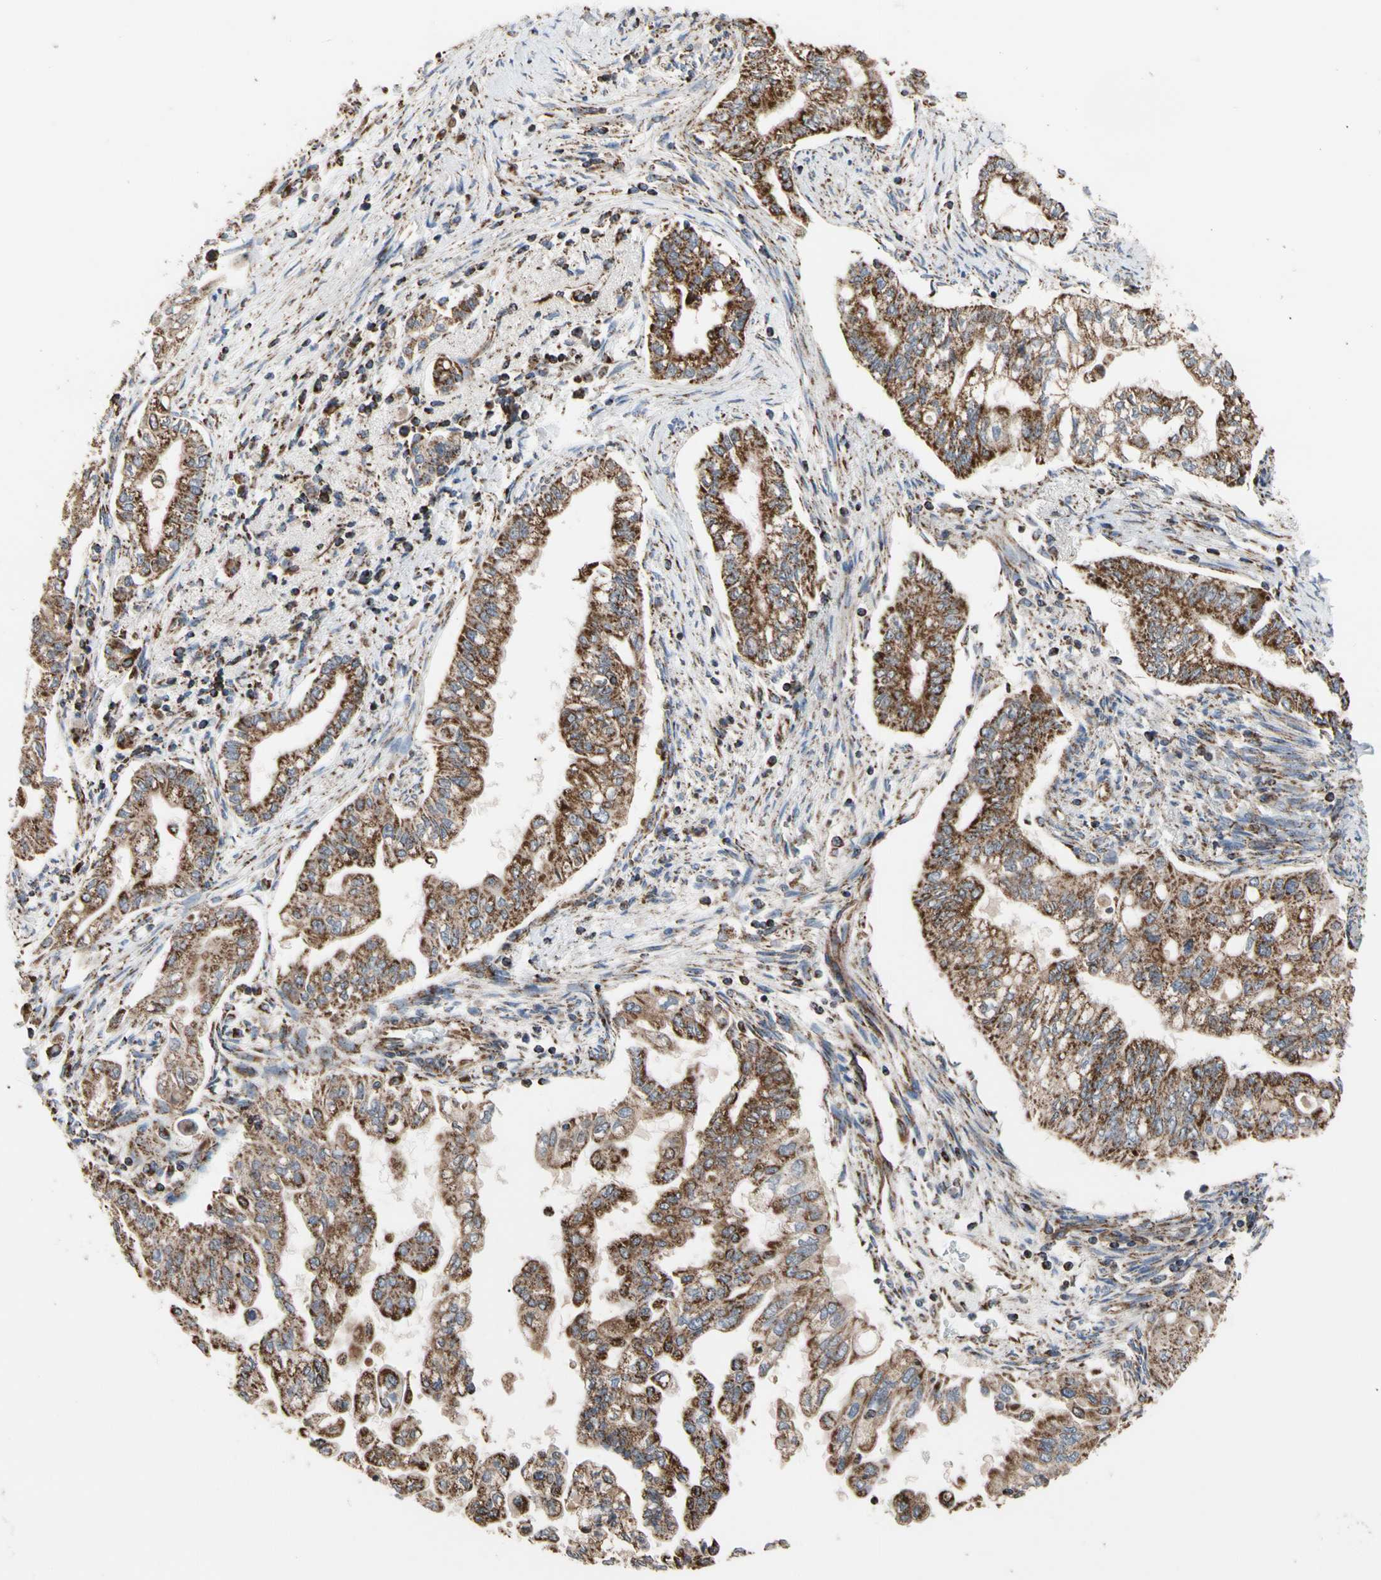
{"staining": {"intensity": "strong", "quantity": ">75%", "location": "cytoplasmic/membranous"}, "tissue": "pancreatic cancer", "cell_type": "Tumor cells", "image_type": "cancer", "snomed": [{"axis": "morphology", "description": "Normal tissue, NOS"}, {"axis": "topography", "description": "Pancreas"}], "caption": "IHC (DAB) staining of human pancreatic cancer displays strong cytoplasmic/membranous protein staining in about >75% of tumor cells.", "gene": "FAM110B", "patient": {"sex": "male", "age": 42}}